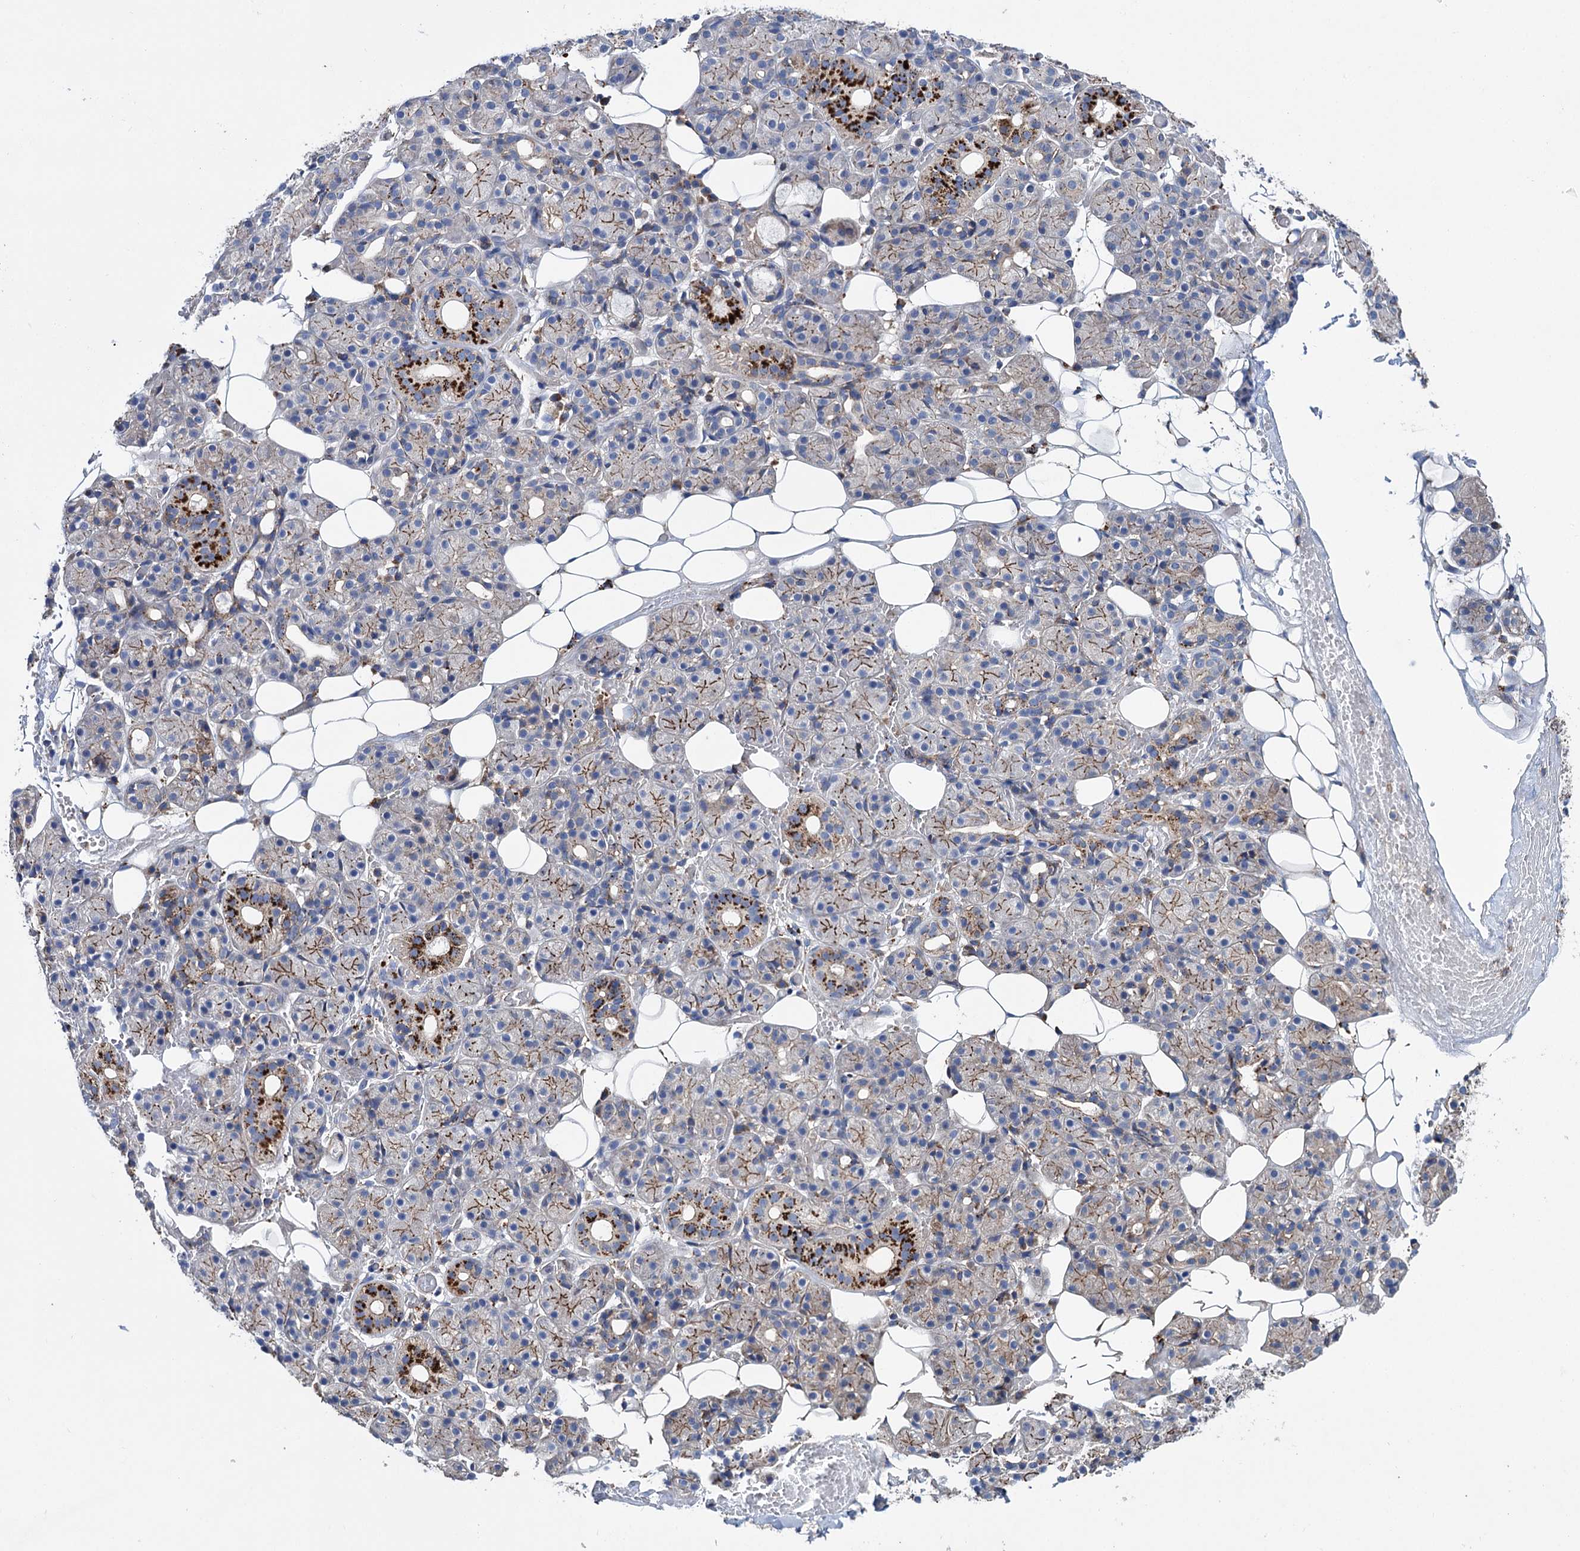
{"staining": {"intensity": "strong", "quantity": "<25%", "location": "cytoplasmic/membranous"}, "tissue": "salivary gland", "cell_type": "Glandular cells", "image_type": "normal", "snomed": [{"axis": "morphology", "description": "Normal tissue, NOS"}, {"axis": "topography", "description": "Salivary gland"}], "caption": "A brown stain labels strong cytoplasmic/membranous expression of a protein in glandular cells of unremarkable salivary gland.", "gene": "SCPEP1", "patient": {"sex": "male", "age": 63}}